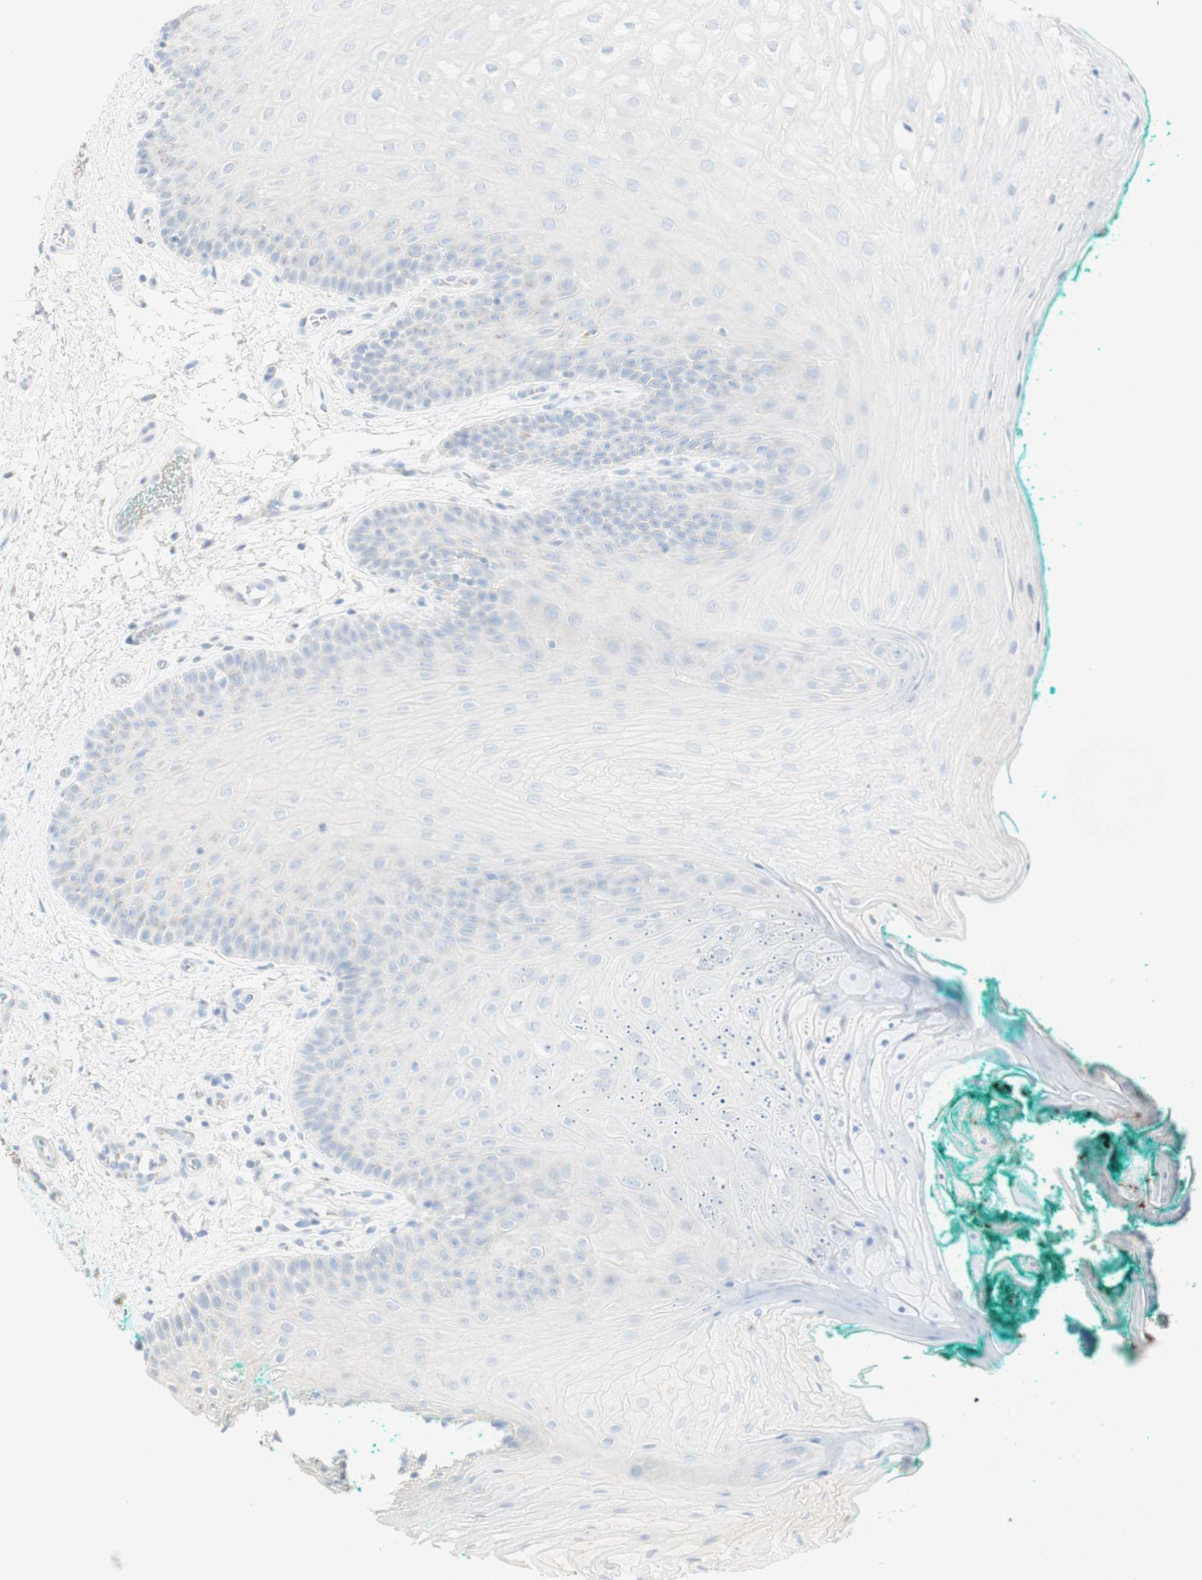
{"staining": {"intensity": "negative", "quantity": "none", "location": "none"}, "tissue": "oral mucosa", "cell_type": "Squamous epithelial cells", "image_type": "normal", "snomed": [{"axis": "morphology", "description": "Normal tissue, NOS"}, {"axis": "topography", "description": "Skeletal muscle"}, {"axis": "topography", "description": "Oral tissue"}], "caption": "There is no significant positivity in squamous epithelial cells of oral mucosa. Brightfield microscopy of immunohistochemistry (IHC) stained with DAB (3,3'-diaminobenzidine) (brown) and hematoxylin (blue), captured at high magnification.", "gene": "MANEA", "patient": {"sex": "male", "age": 58}}